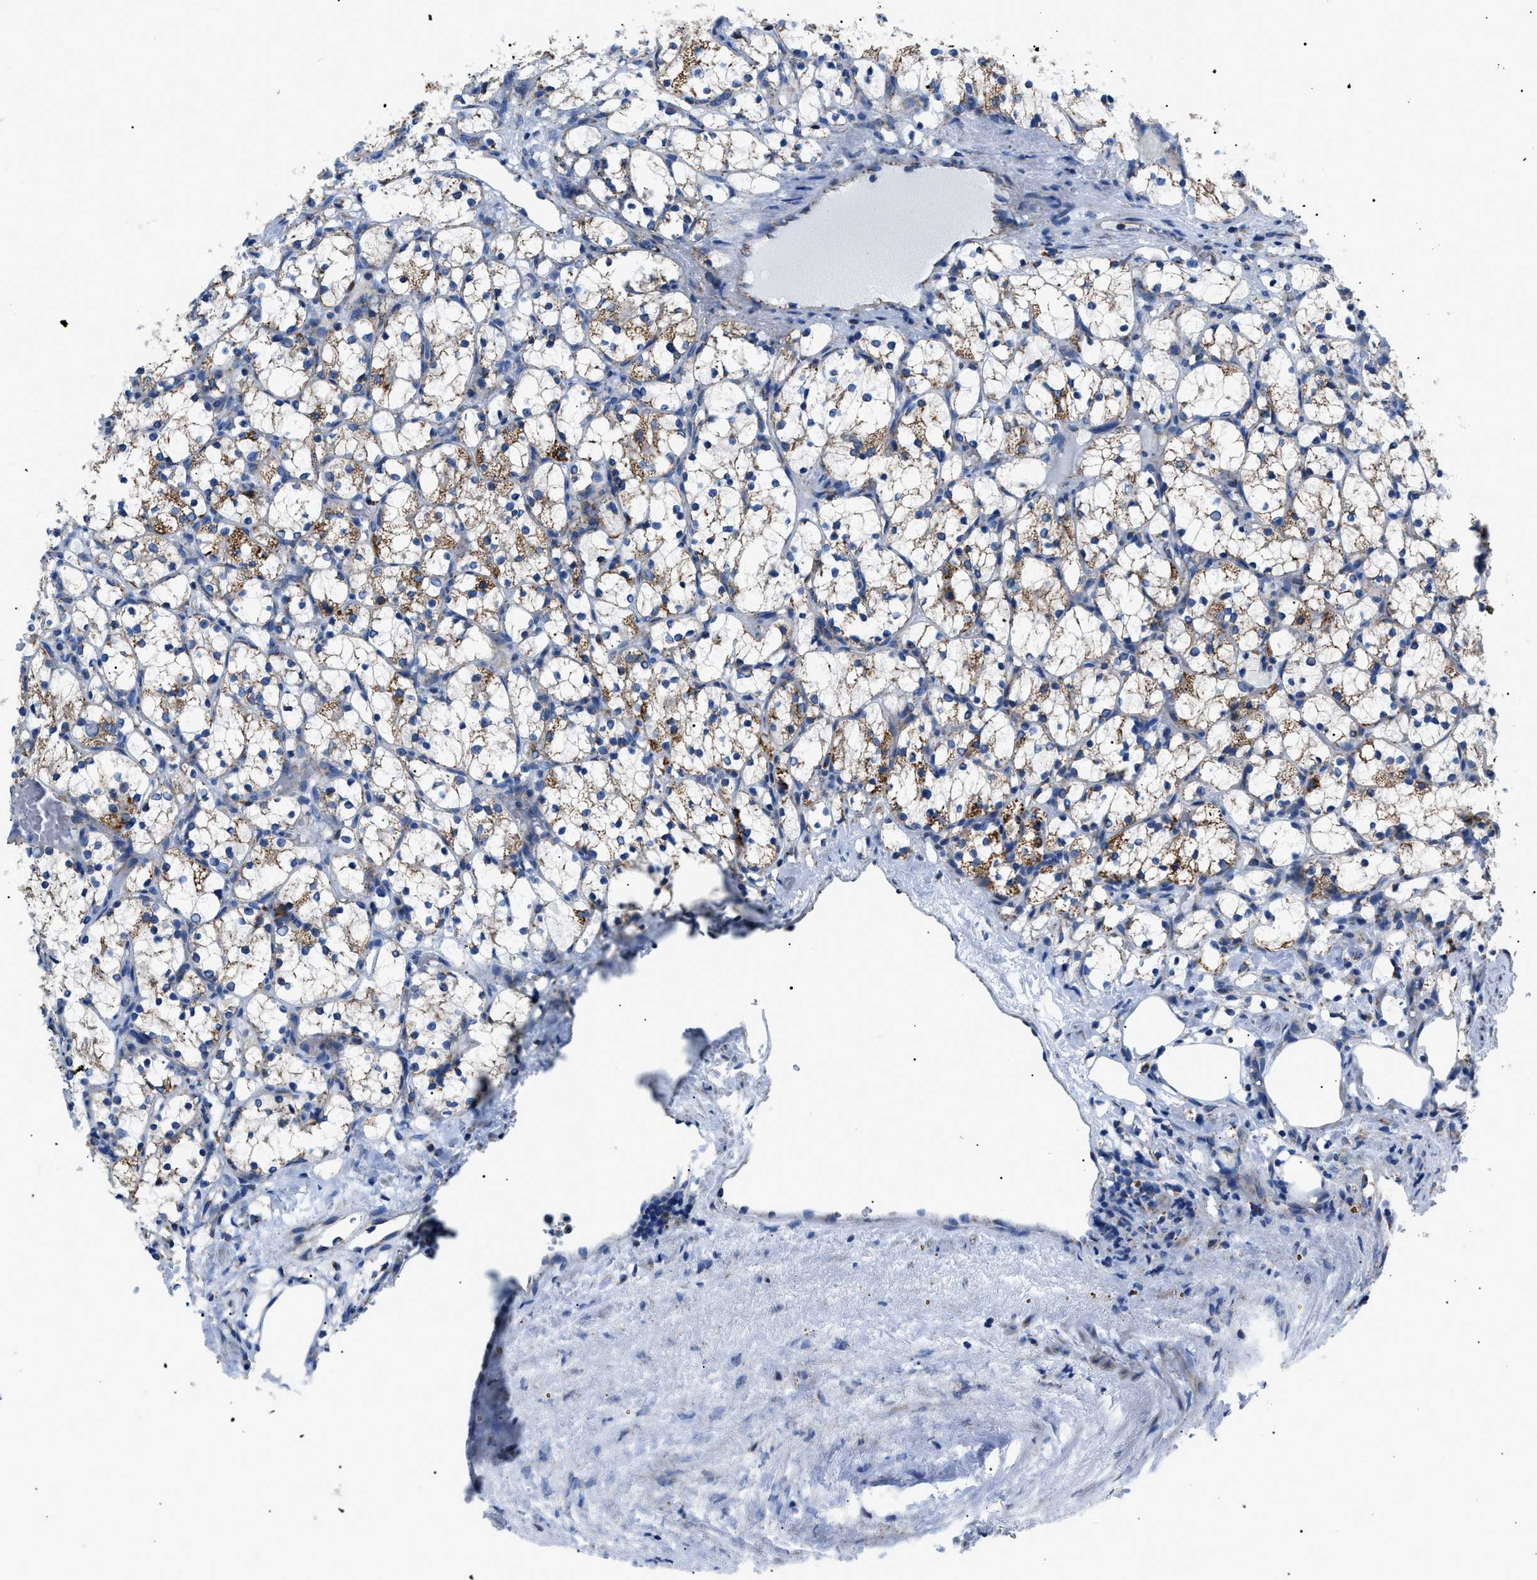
{"staining": {"intensity": "moderate", "quantity": "<25%", "location": "cytoplasmic/membranous"}, "tissue": "renal cancer", "cell_type": "Tumor cells", "image_type": "cancer", "snomed": [{"axis": "morphology", "description": "Adenocarcinoma, NOS"}, {"axis": "topography", "description": "Kidney"}], "caption": "Adenocarcinoma (renal) stained with a brown dye reveals moderate cytoplasmic/membranous positive staining in about <25% of tumor cells.", "gene": "PHB2", "patient": {"sex": "female", "age": 69}}